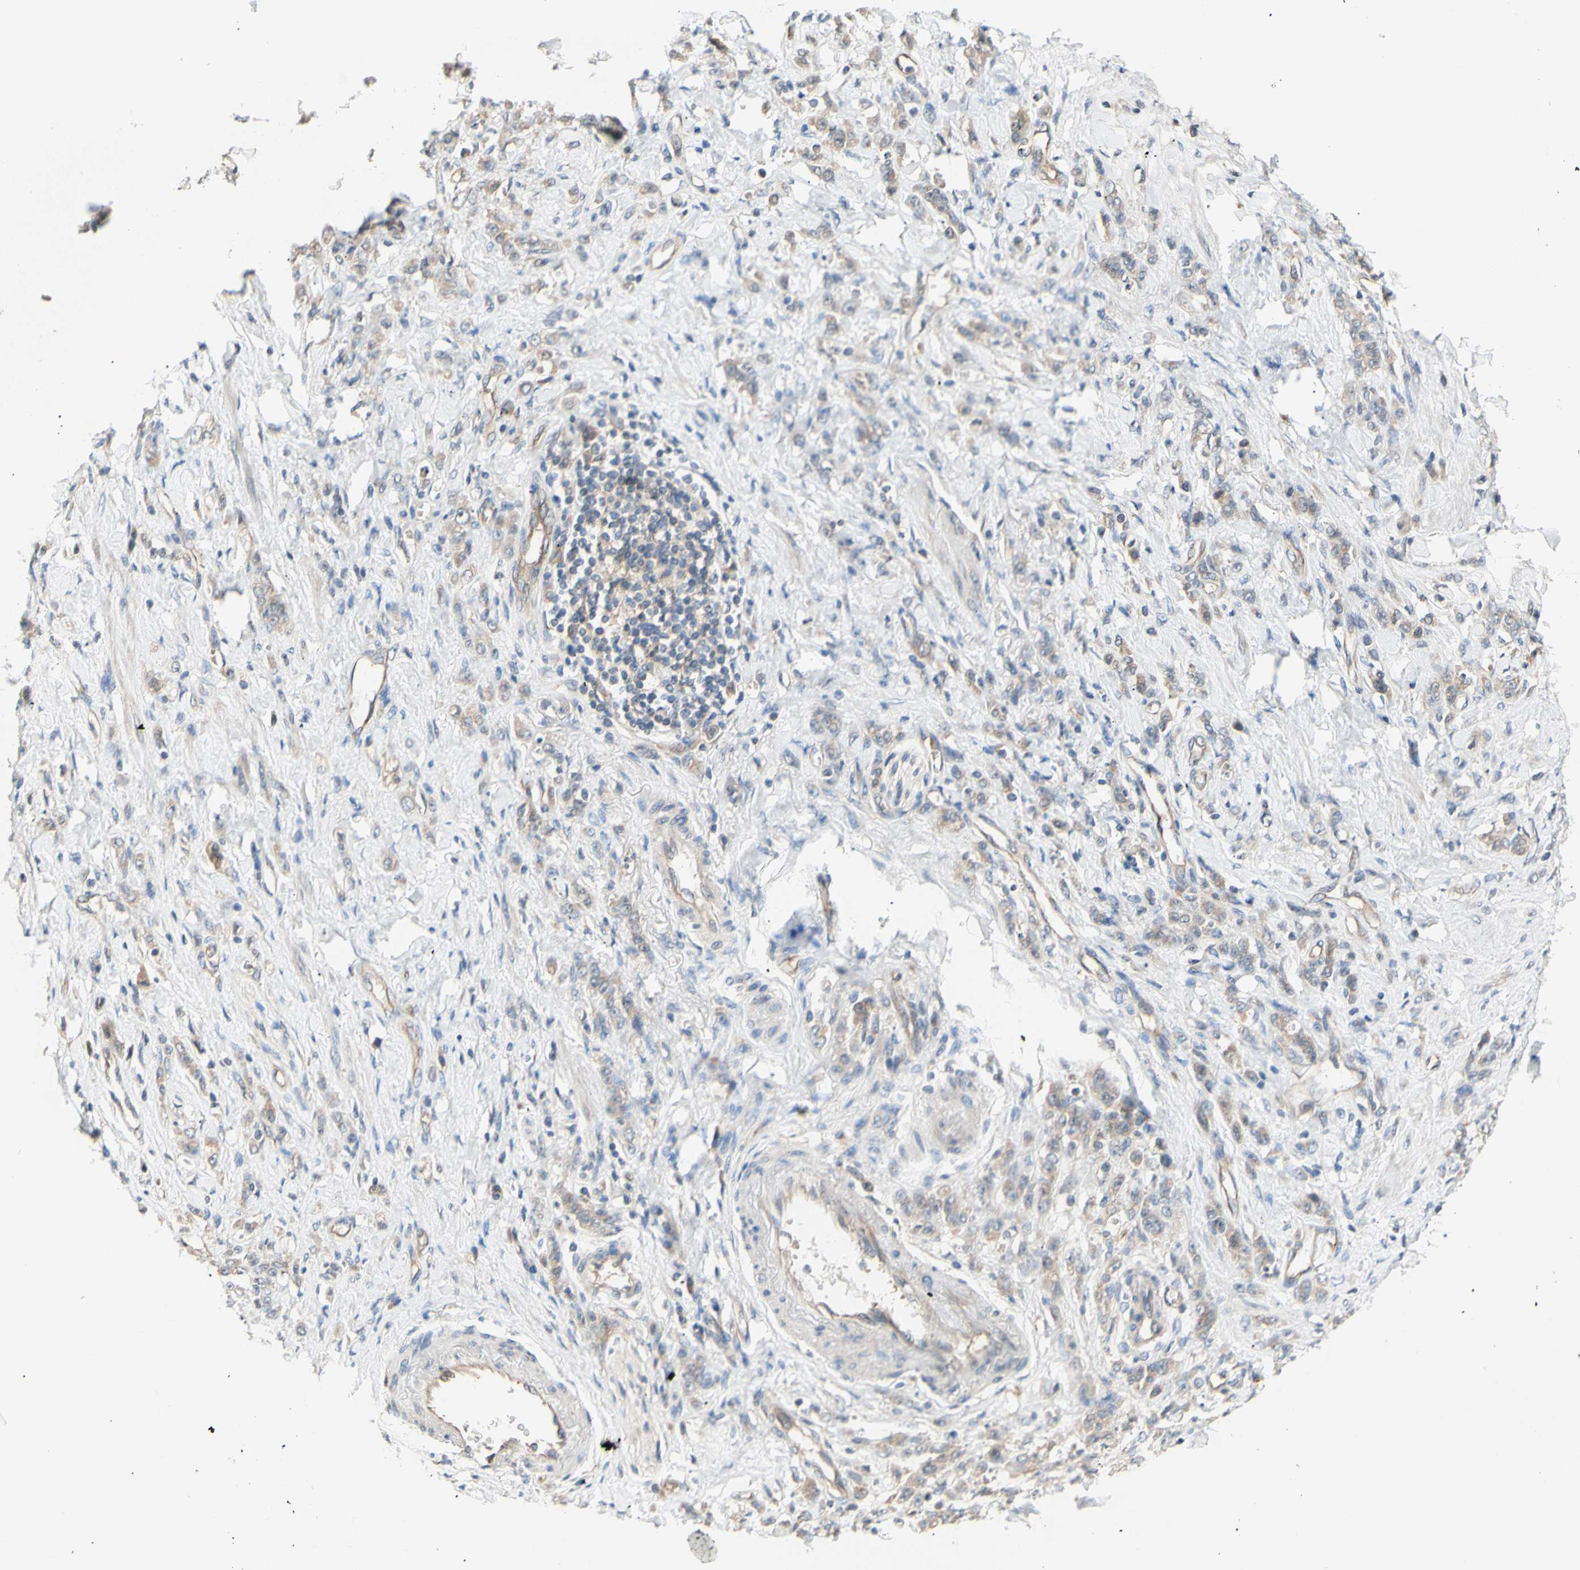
{"staining": {"intensity": "weak", "quantity": ">75%", "location": "cytoplasmic/membranous"}, "tissue": "stomach cancer", "cell_type": "Tumor cells", "image_type": "cancer", "snomed": [{"axis": "morphology", "description": "Adenocarcinoma, NOS"}, {"axis": "topography", "description": "Stomach"}], "caption": "Stomach adenocarcinoma stained with DAB IHC displays low levels of weak cytoplasmic/membranous expression in approximately >75% of tumor cells.", "gene": "DYNLRB1", "patient": {"sex": "male", "age": 82}}